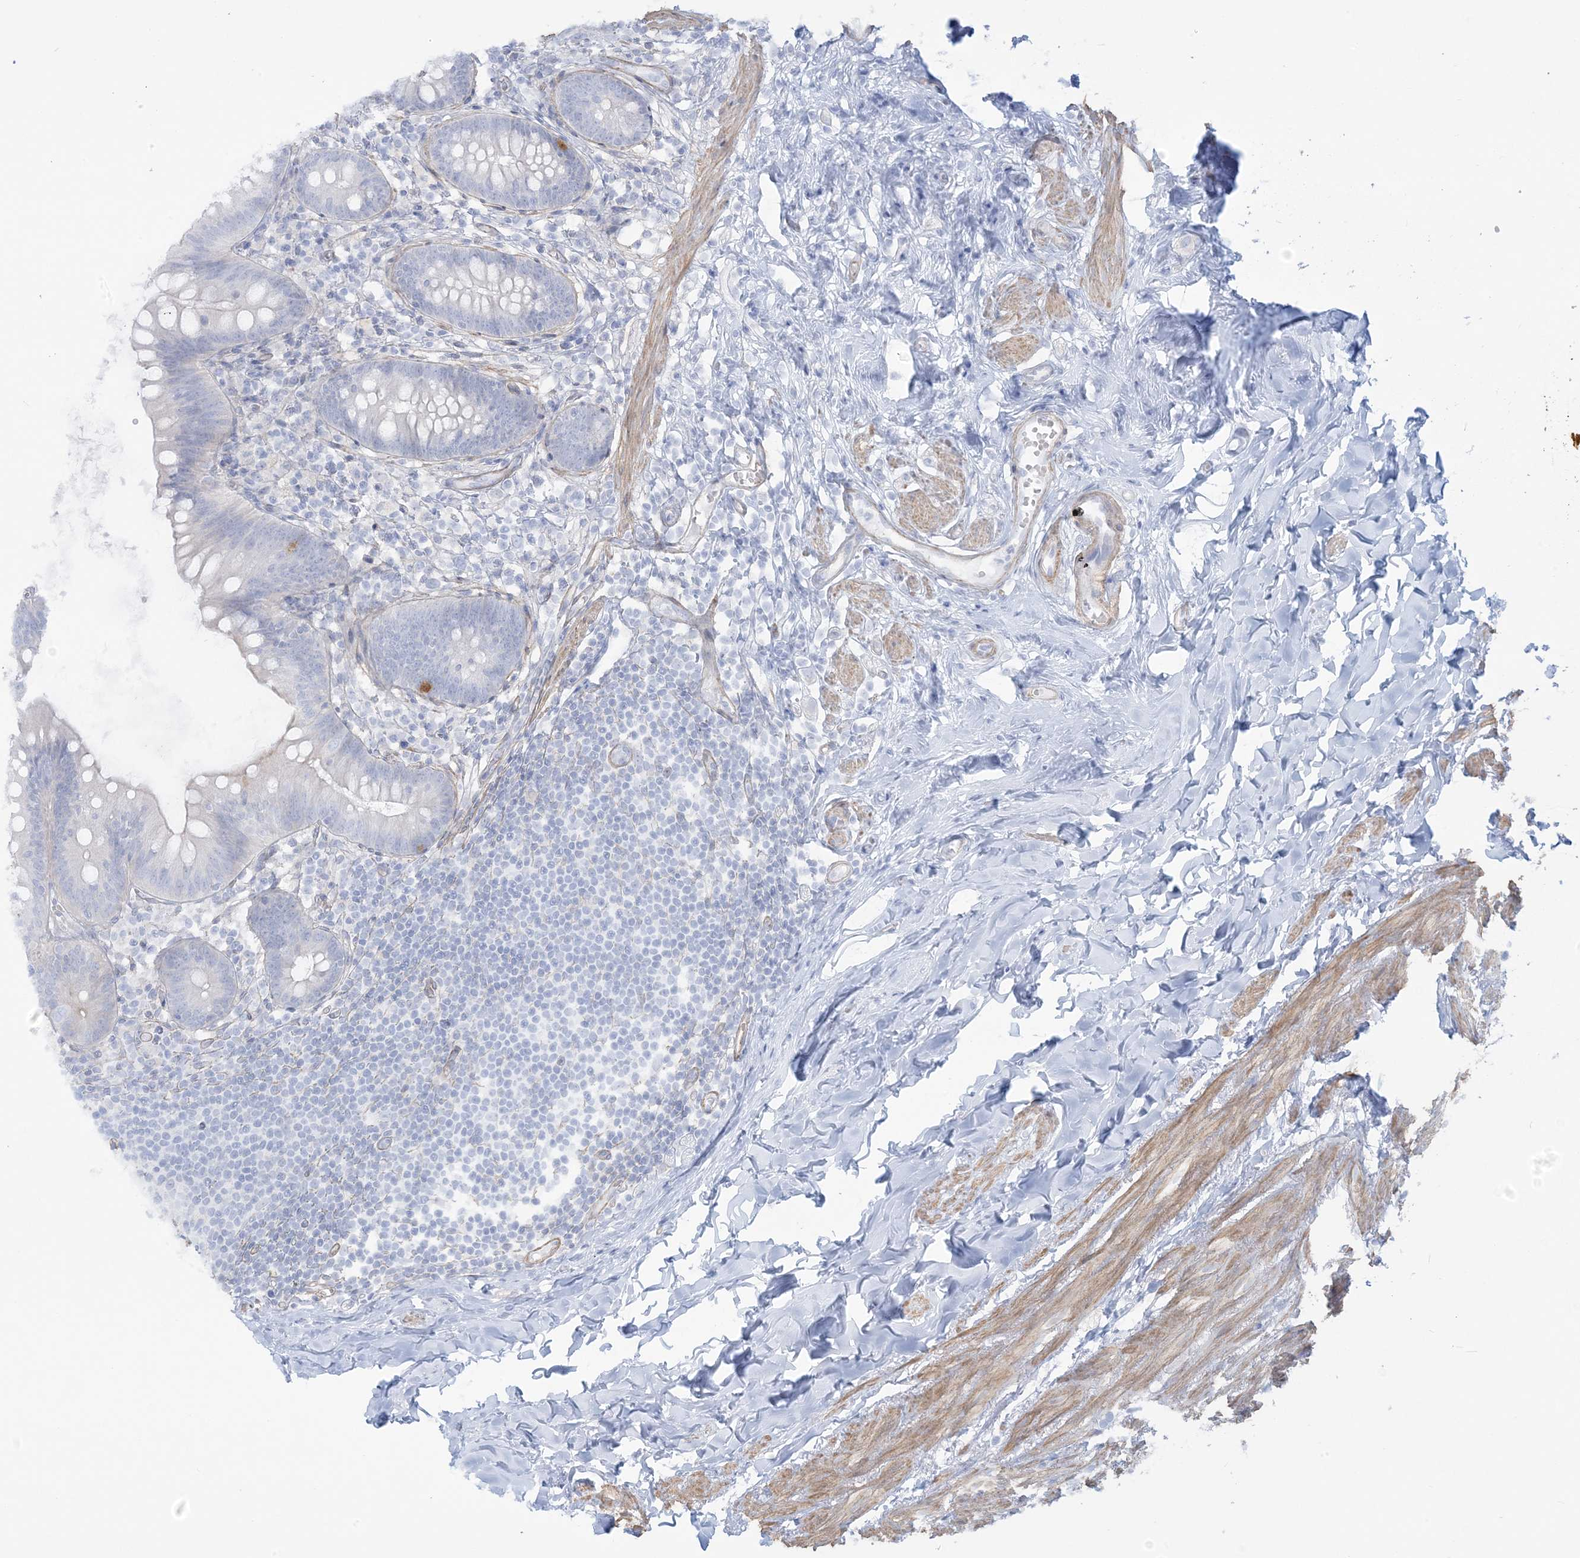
{"staining": {"intensity": "negative", "quantity": "none", "location": "none"}, "tissue": "appendix", "cell_type": "Glandular cells", "image_type": "normal", "snomed": [{"axis": "morphology", "description": "Normal tissue, NOS"}, {"axis": "topography", "description": "Appendix"}], "caption": "A histopathology image of appendix stained for a protein displays no brown staining in glandular cells.", "gene": "AGXT", "patient": {"sex": "female", "age": 62}}